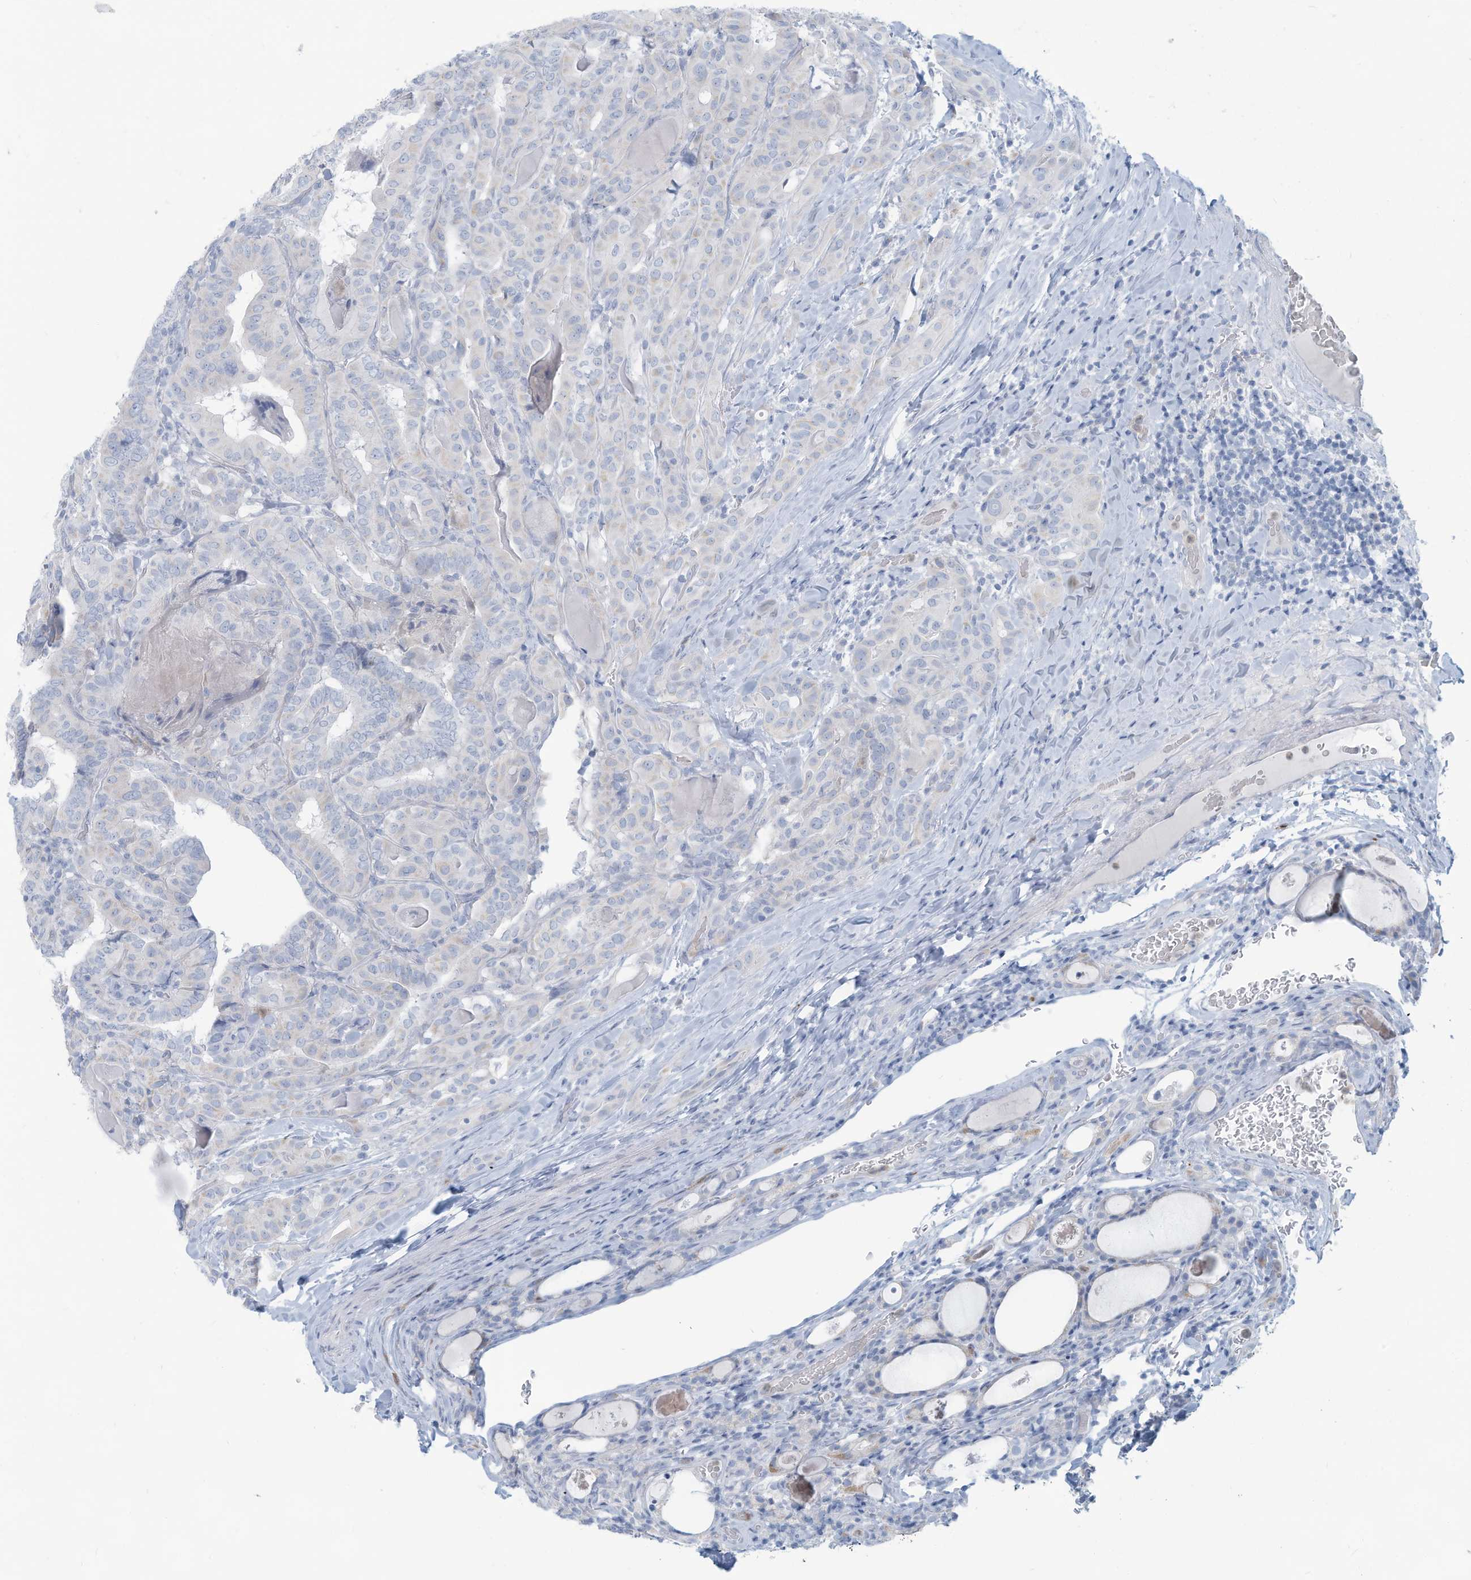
{"staining": {"intensity": "negative", "quantity": "none", "location": "none"}, "tissue": "thyroid cancer", "cell_type": "Tumor cells", "image_type": "cancer", "snomed": [{"axis": "morphology", "description": "Papillary adenocarcinoma, NOS"}, {"axis": "topography", "description": "Thyroid gland"}], "caption": "High magnification brightfield microscopy of thyroid papillary adenocarcinoma stained with DAB (brown) and counterstained with hematoxylin (blue): tumor cells show no significant expression. The staining was performed using DAB (3,3'-diaminobenzidine) to visualize the protein expression in brown, while the nuclei were stained in blue with hematoxylin (Magnification: 20x).", "gene": "ERI2", "patient": {"sex": "female", "age": 72}}